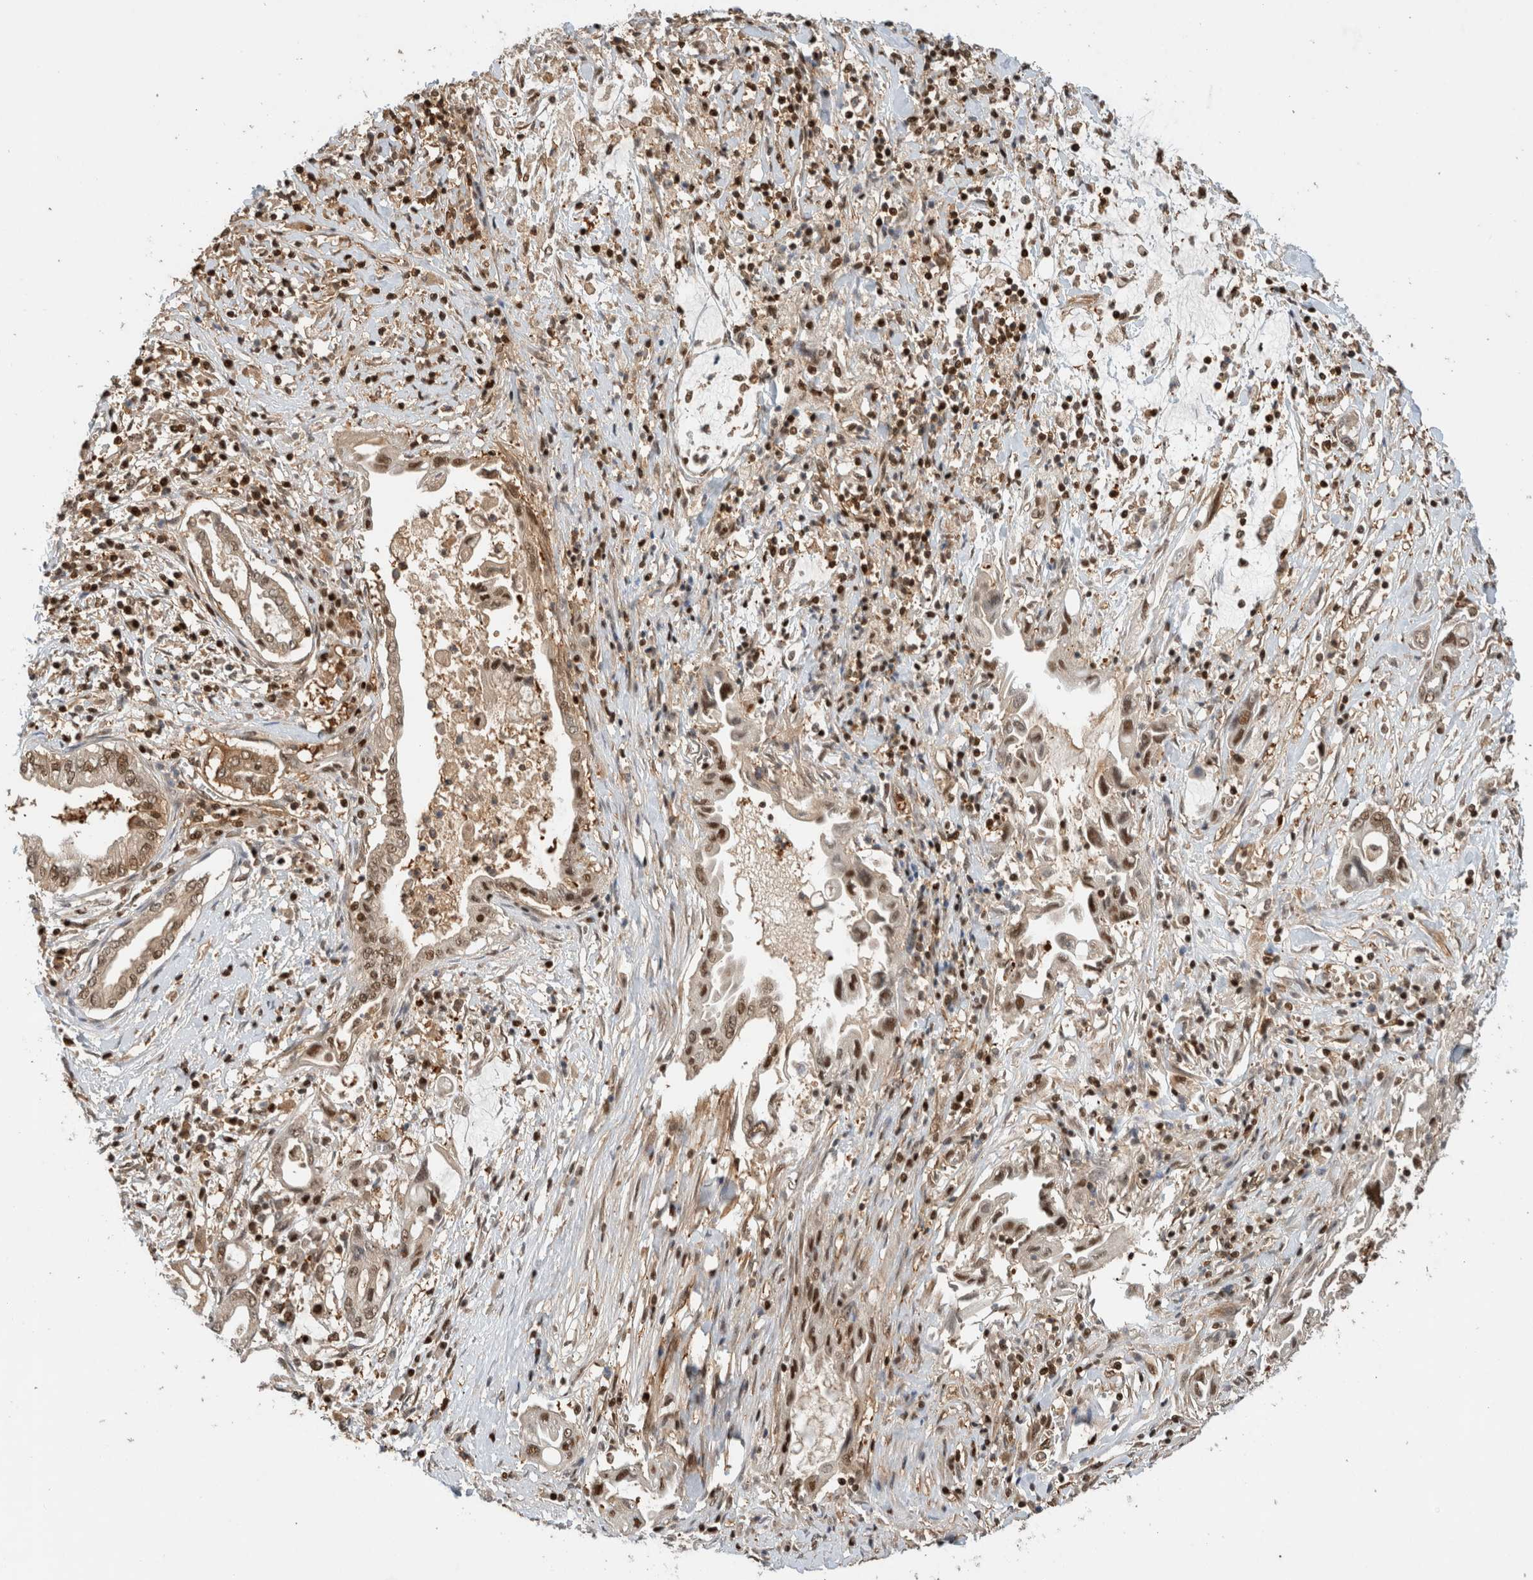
{"staining": {"intensity": "moderate", "quantity": ">75%", "location": "nuclear"}, "tissue": "pancreatic cancer", "cell_type": "Tumor cells", "image_type": "cancer", "snomed": [{"axis": "morphology", "description": "Adenocarcinoma, NOS"}, {"axis": "topography", "description": "Pancreas"}], "caption": "Immunohistochemical staining of human pancreatic adenocarcinoma shows moderate nuclear protein staining in about >75% of tumor cells. The staining is performed using DAB brown chromogen to label protein expression. The nuclei are counter-stained blue using hematoxylin.", "gene": "SNRNP40", "patient": {"sex": "female", "age": 57}}